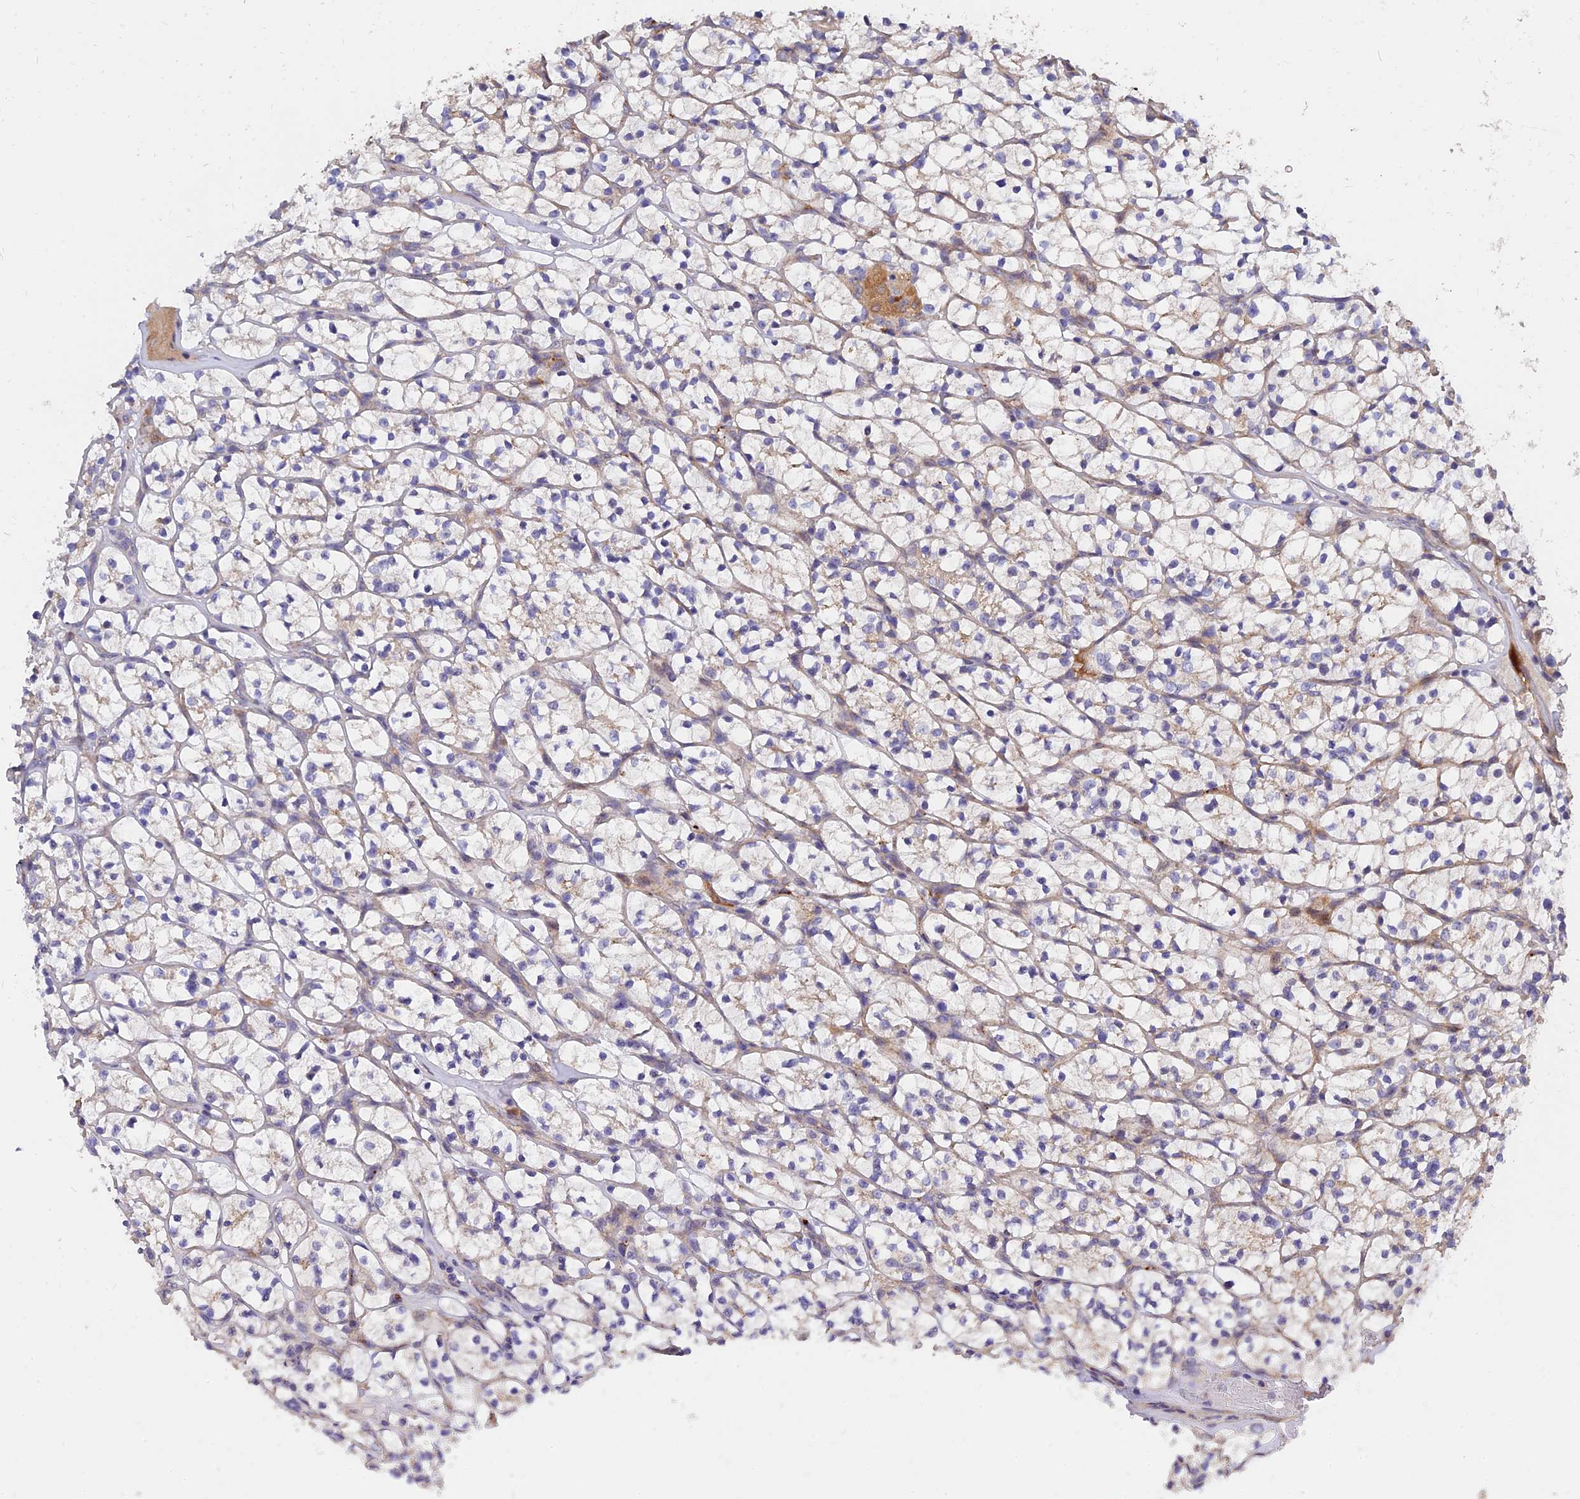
{"staining": {"intensity": "negative", "quantity": "none", "location": "none"}, "tissue": "renal cancer", "cell_type": "Tumor cells", "image_type": "cancer", "snomed": [{"axis": "morphology", "description": "Adenocarcinoma, NOS"}, {"axis": "topography", "description": "Kidney"}], "caption": "Immunohistochemistry (IHC) histopathology image of neoplastic tissue: adenocarcinoma (renal) stained with DAB displays no significant protein positivity in tumor cells.", "gene": "MRPL35", "patient": {"sex": "female", "age": 64}}